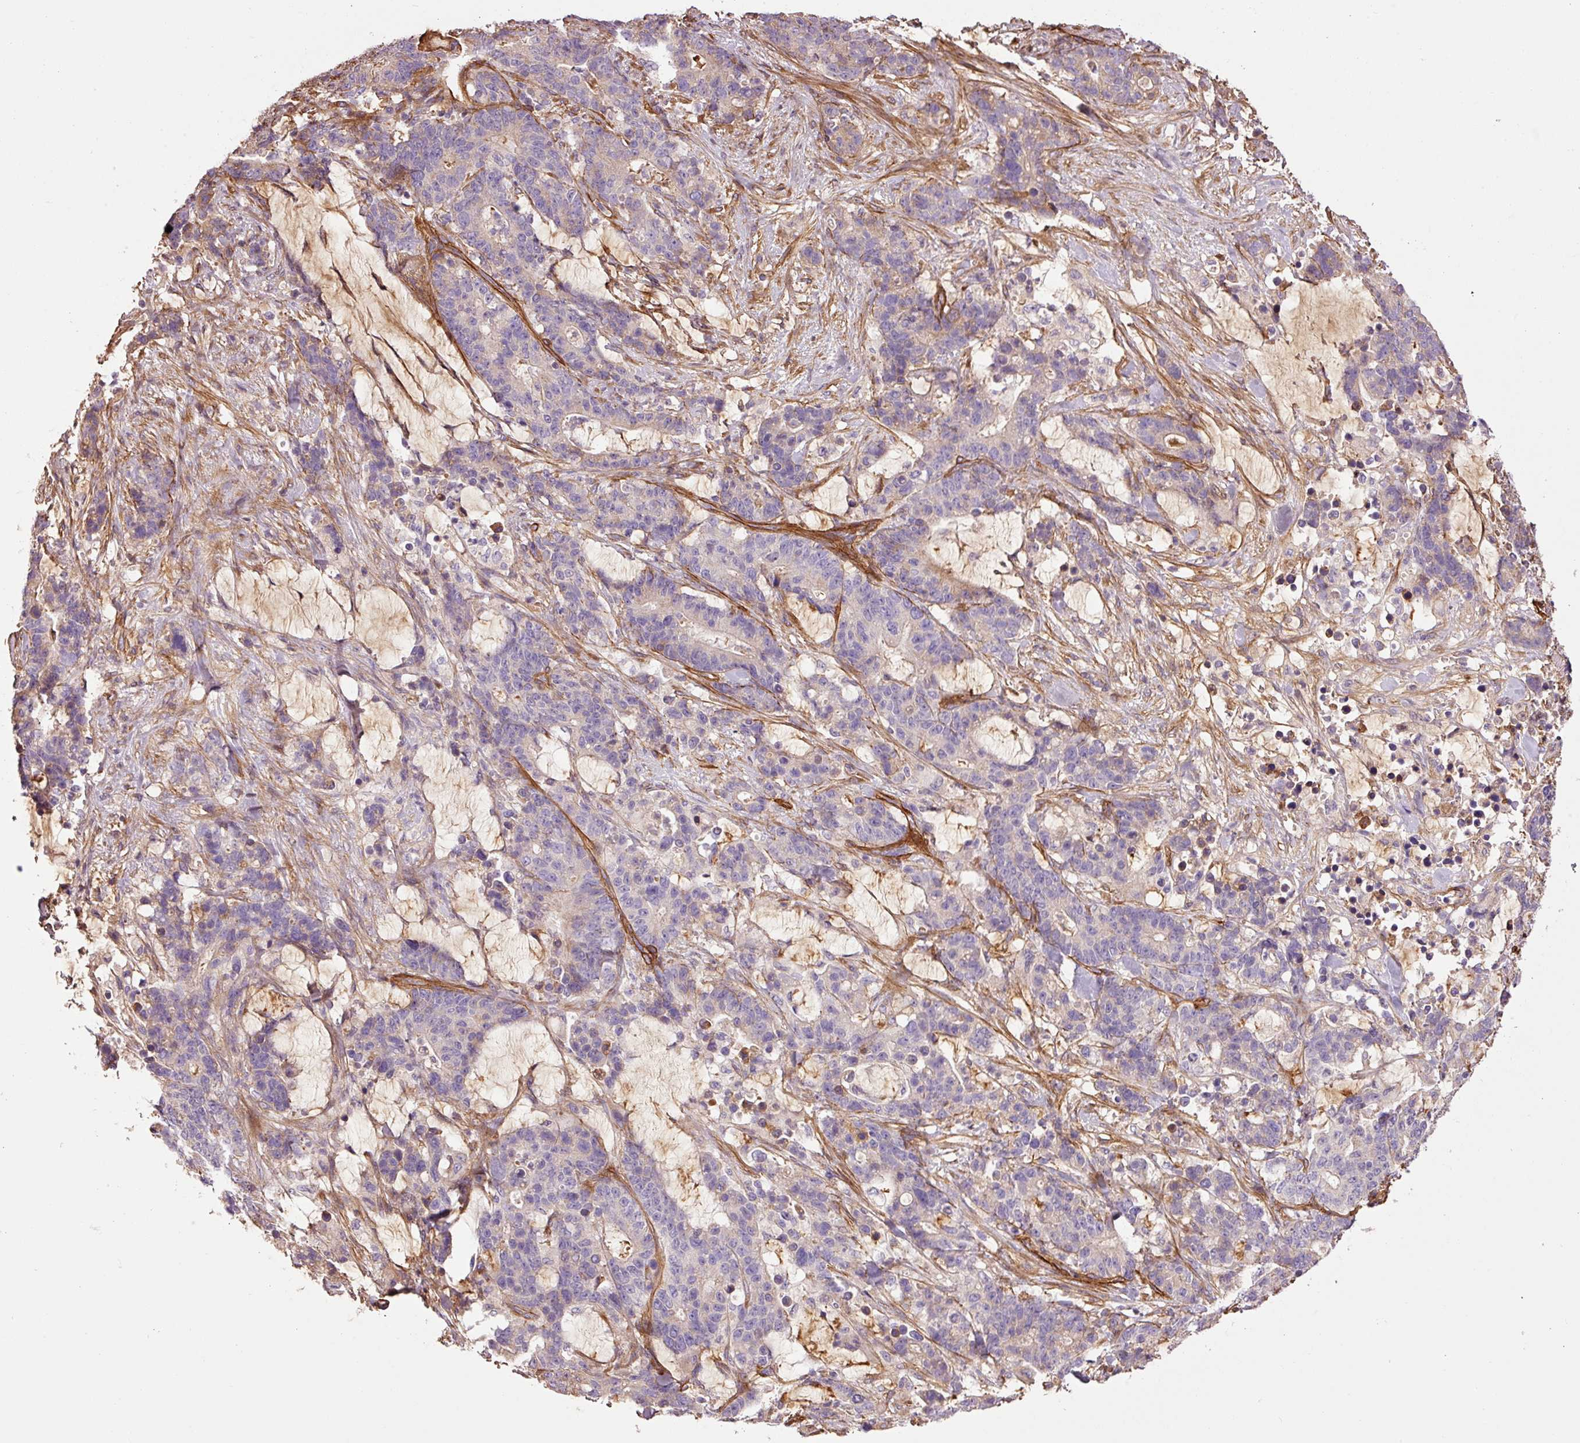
{"staining": {"intensity": "negative", "quantity": "none", "location": "none"}, "tissue": "stomach cancer", "cell_type": "Tumor cells", "image_type": "cancer", "snomed": [{"axis": "morphology", "description": "Normal tissue, NOS"}, {"axis": "morphology", "description": "Adenocarcinoma, NOS"}, {"axis": "topography", "description": "Stomach"}], "caption": "Human adenocarcinoma (stomach) stained for a protein using IHC displays no positivity in tumor cells.", "gene": "NID2", "patient": {"sex": "female", "age": 64}}